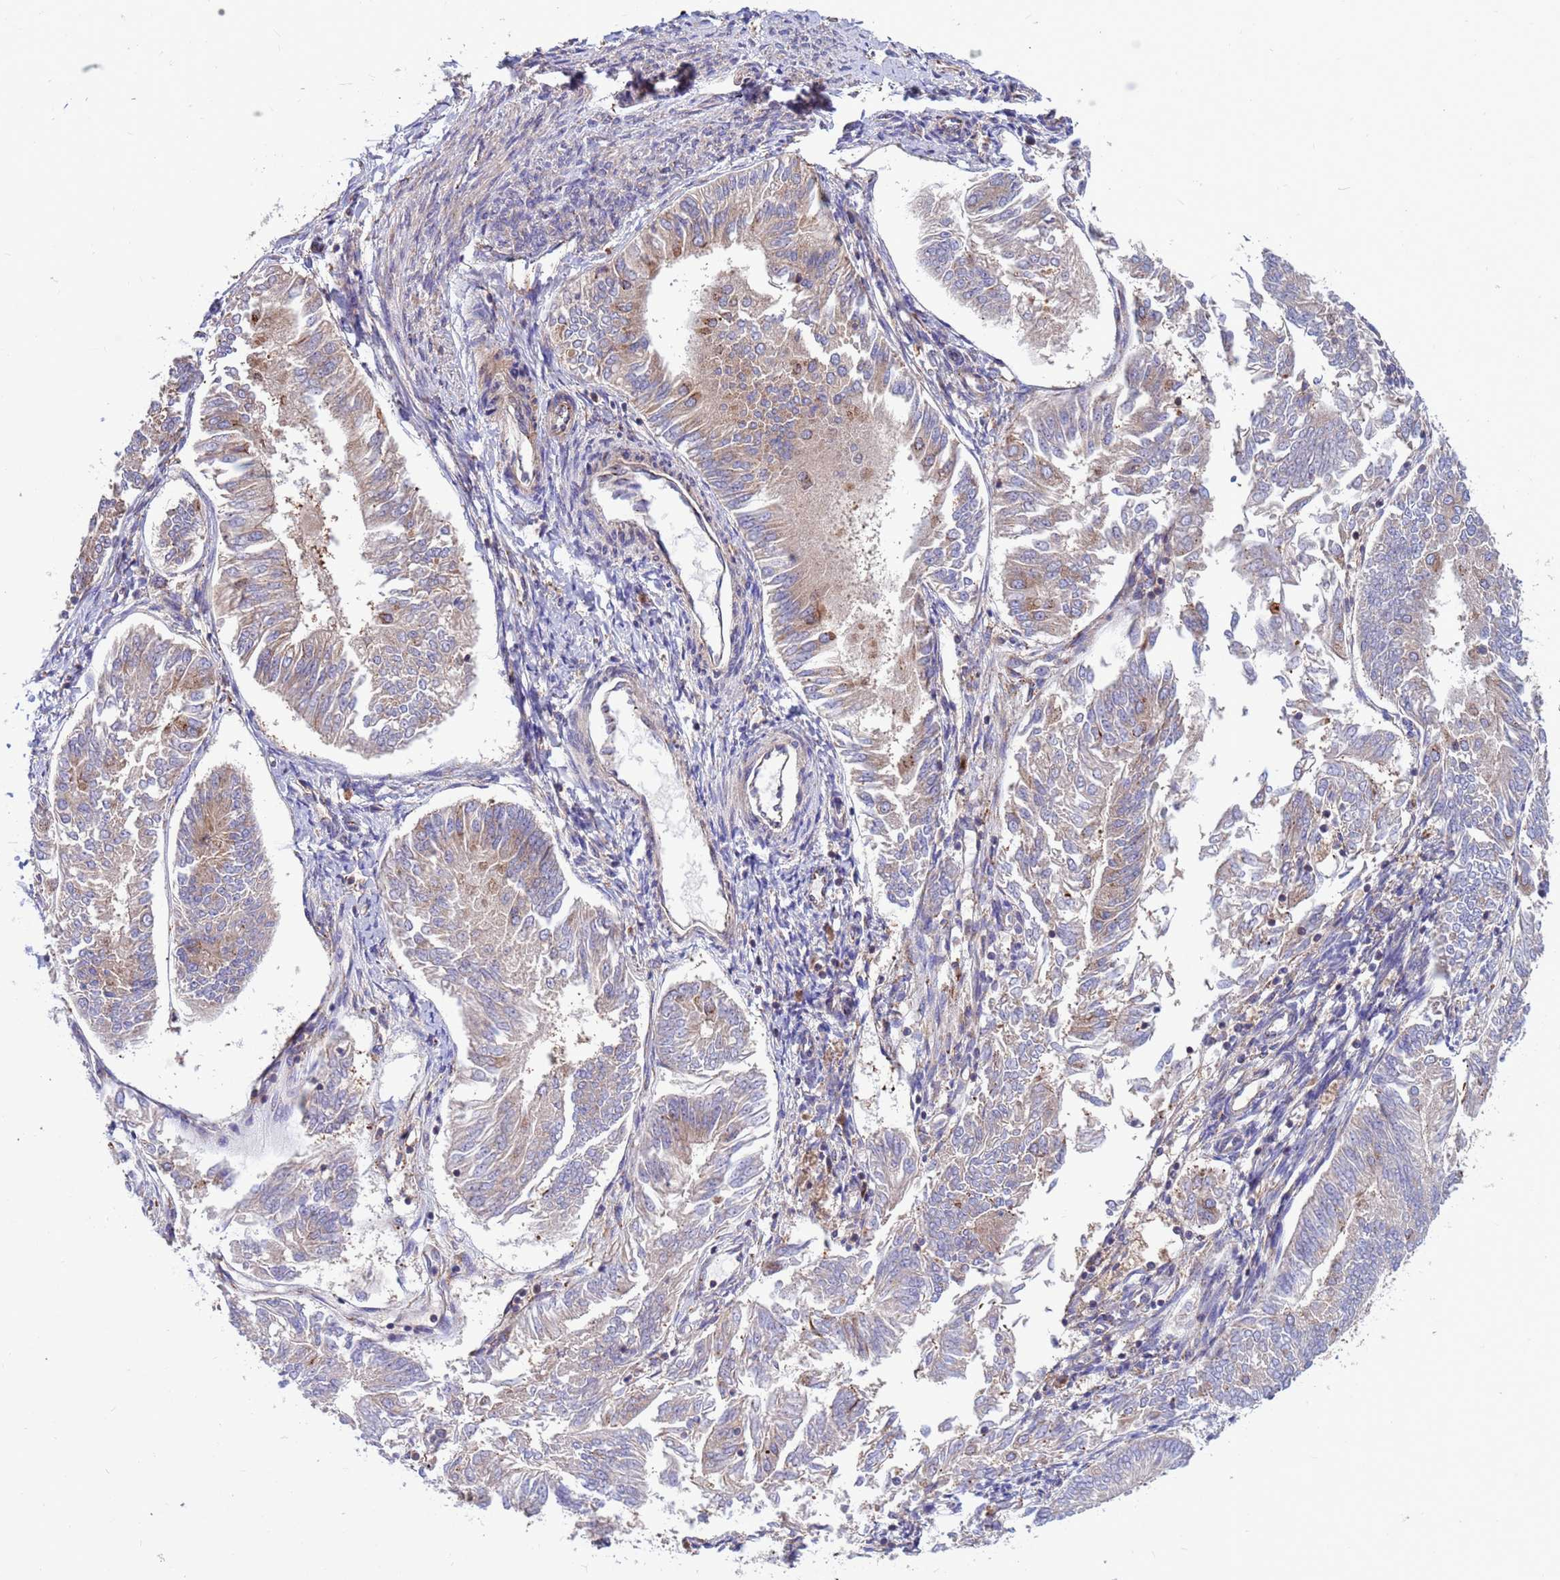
{"staining": {"intensity": "weak", "quantity": "<25%", "location": "cytoplasmic/membranous"}, "tissue": "endometrial cancer", "cell_type": "Tumor cells", "image_type": "cancer", "snomed": [{"axis": "morphology", "description": "Adenocarcinoma, NOS"}, {"axis": "topography", "description": "Endometrium"}], "caption": "This is an IHC photomicrograph of endometrial cancer. There is no staining in tumor cells.", "gene": "ZC3HAV1", "patient": {"sex": "female", "age": 58}}